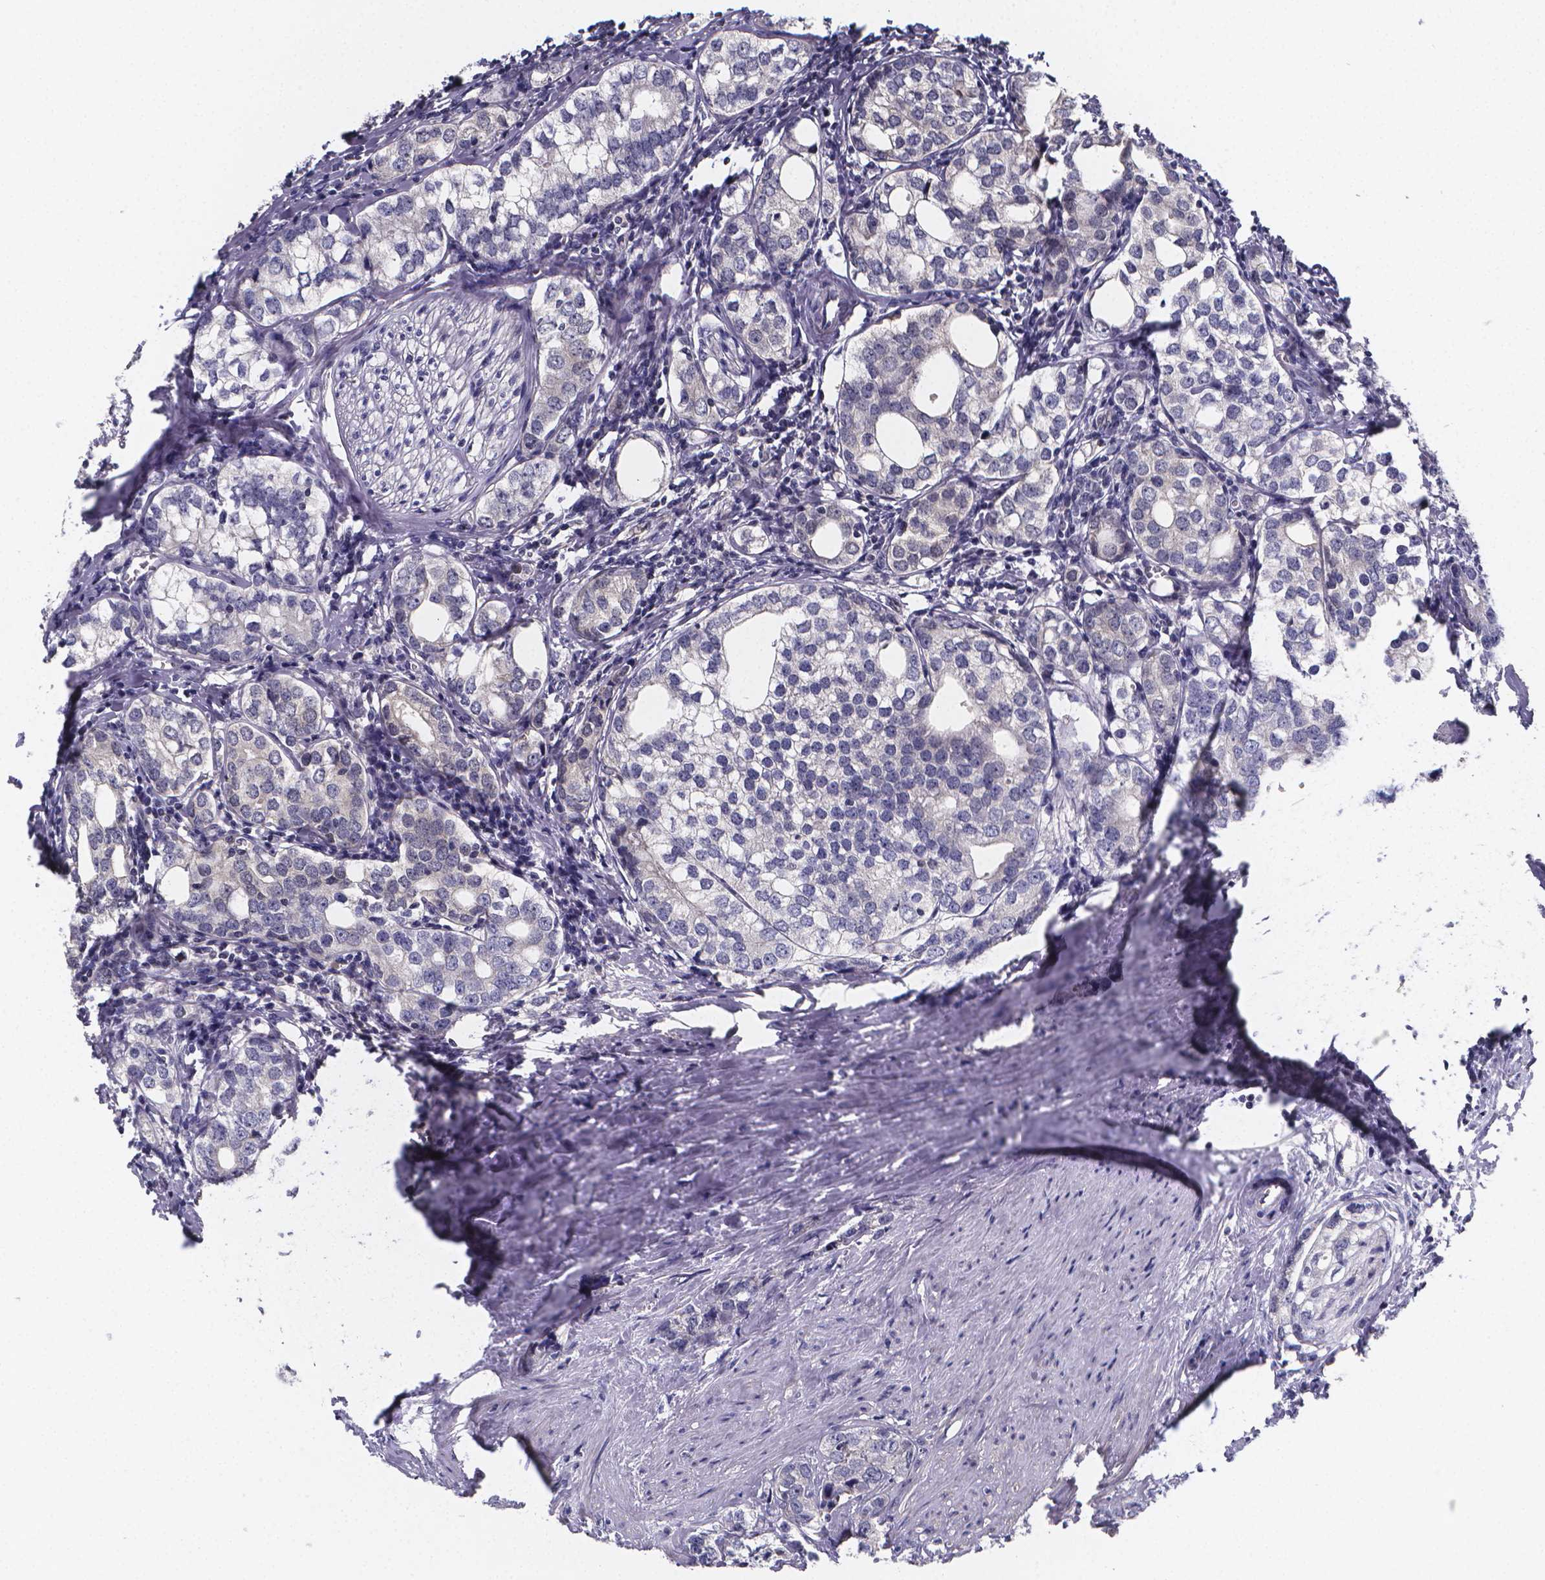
{"staining": {"intensity": "negative", "quantity": "none", "location": "none"}, "tissue": "prostate cancer", "cell_type": "Tumor cells", "image_type": "cancer", "snomed": [{"axis": "morphology", "description": "Adenocarcinoma, NOS"}, {"axis": "topography", "description": "Prostate and seminal vesicle, NOS"}], "caption": "Prostate cancer stained for a protein using immunohistochemistry shows no expression tumor cells.", "gene": "PAH", "patient": {"sex": "male", "age": 63}}